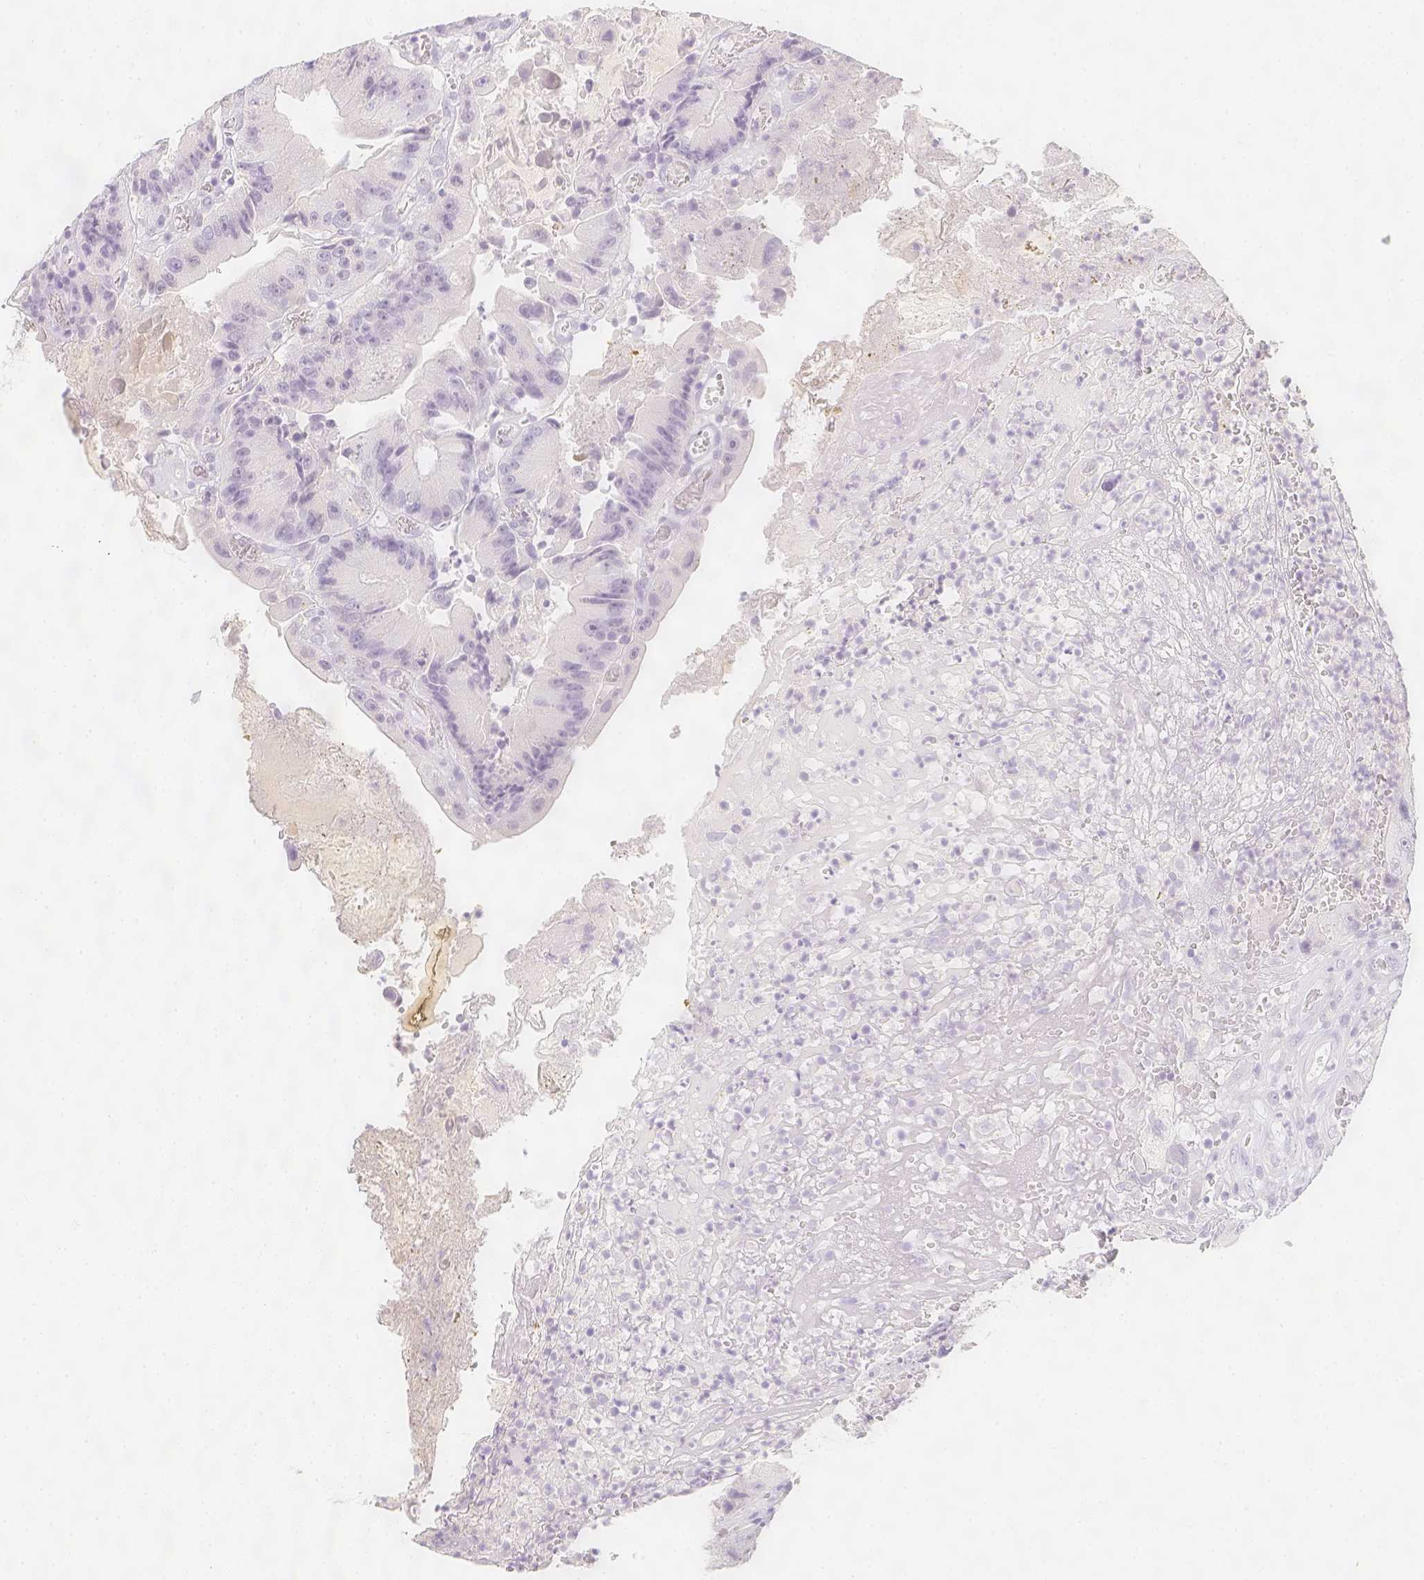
{"staining": {"intensity": "negative", "quantity": "none", "location": "none"}, "tissue": "colorectal cancer", "cell_type": "Tumor cells", "image_type": "cancer", "snomed": [{"axis": "morphology", "description": "Adenocarcinoma, NOS"}, {"axis": "topography", "description": "Colon"}], "caption": "Colorectal adenocarcinoma was stained to show a protein in brown. There is no significant positivity in tumor cells. (Stains: DAB (3,3'-diaminobenzidine) immunohistochemistry with hematoxylin counter stain, Microscopy: brightfield microscopy at high magnification).", "gene": "SLC18A1", "patient": {"sex": "female", "age": 86}}